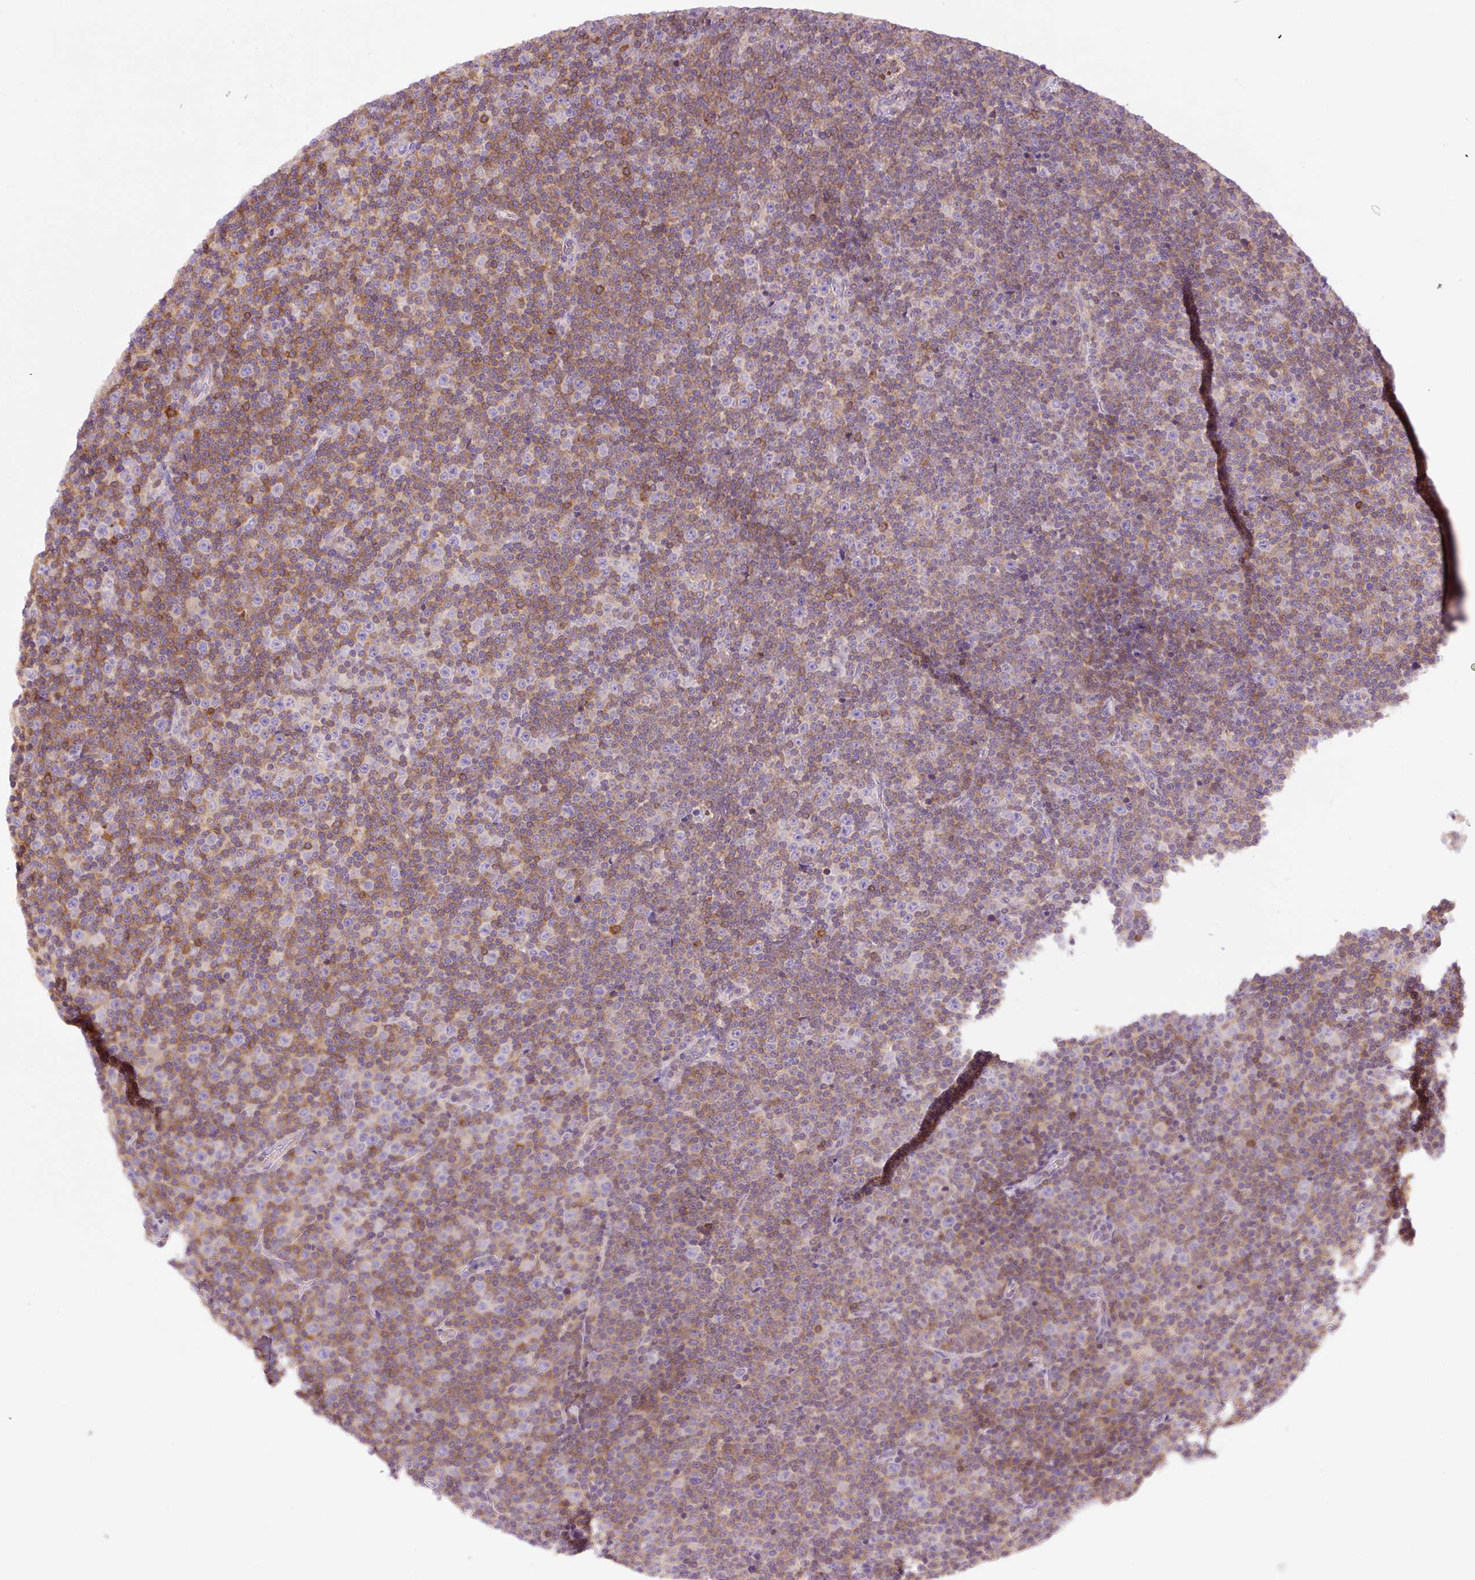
{"staining": {"intensity": "moderate", "quantity": "25%-75%", "location": "cytoplasmic/membranous"}, "tissue": "lymphoma", "cell_type": "Tumor cells", "image_type": "cancer", "snomed": [{"axis": "morphology", "description": "Malignant lymphoma, non-Hodgkin's type, Low grade"}, {"axis": "topography", "description": "Lymph node"}], "caption": "Protein expression analysis of lymphoma displays moderate cytoplasmic/membranous positivity in approximately 25%-75% of tumor cells.", "gene": "CD83", "patient": {"sex": "female", "age": 67}}